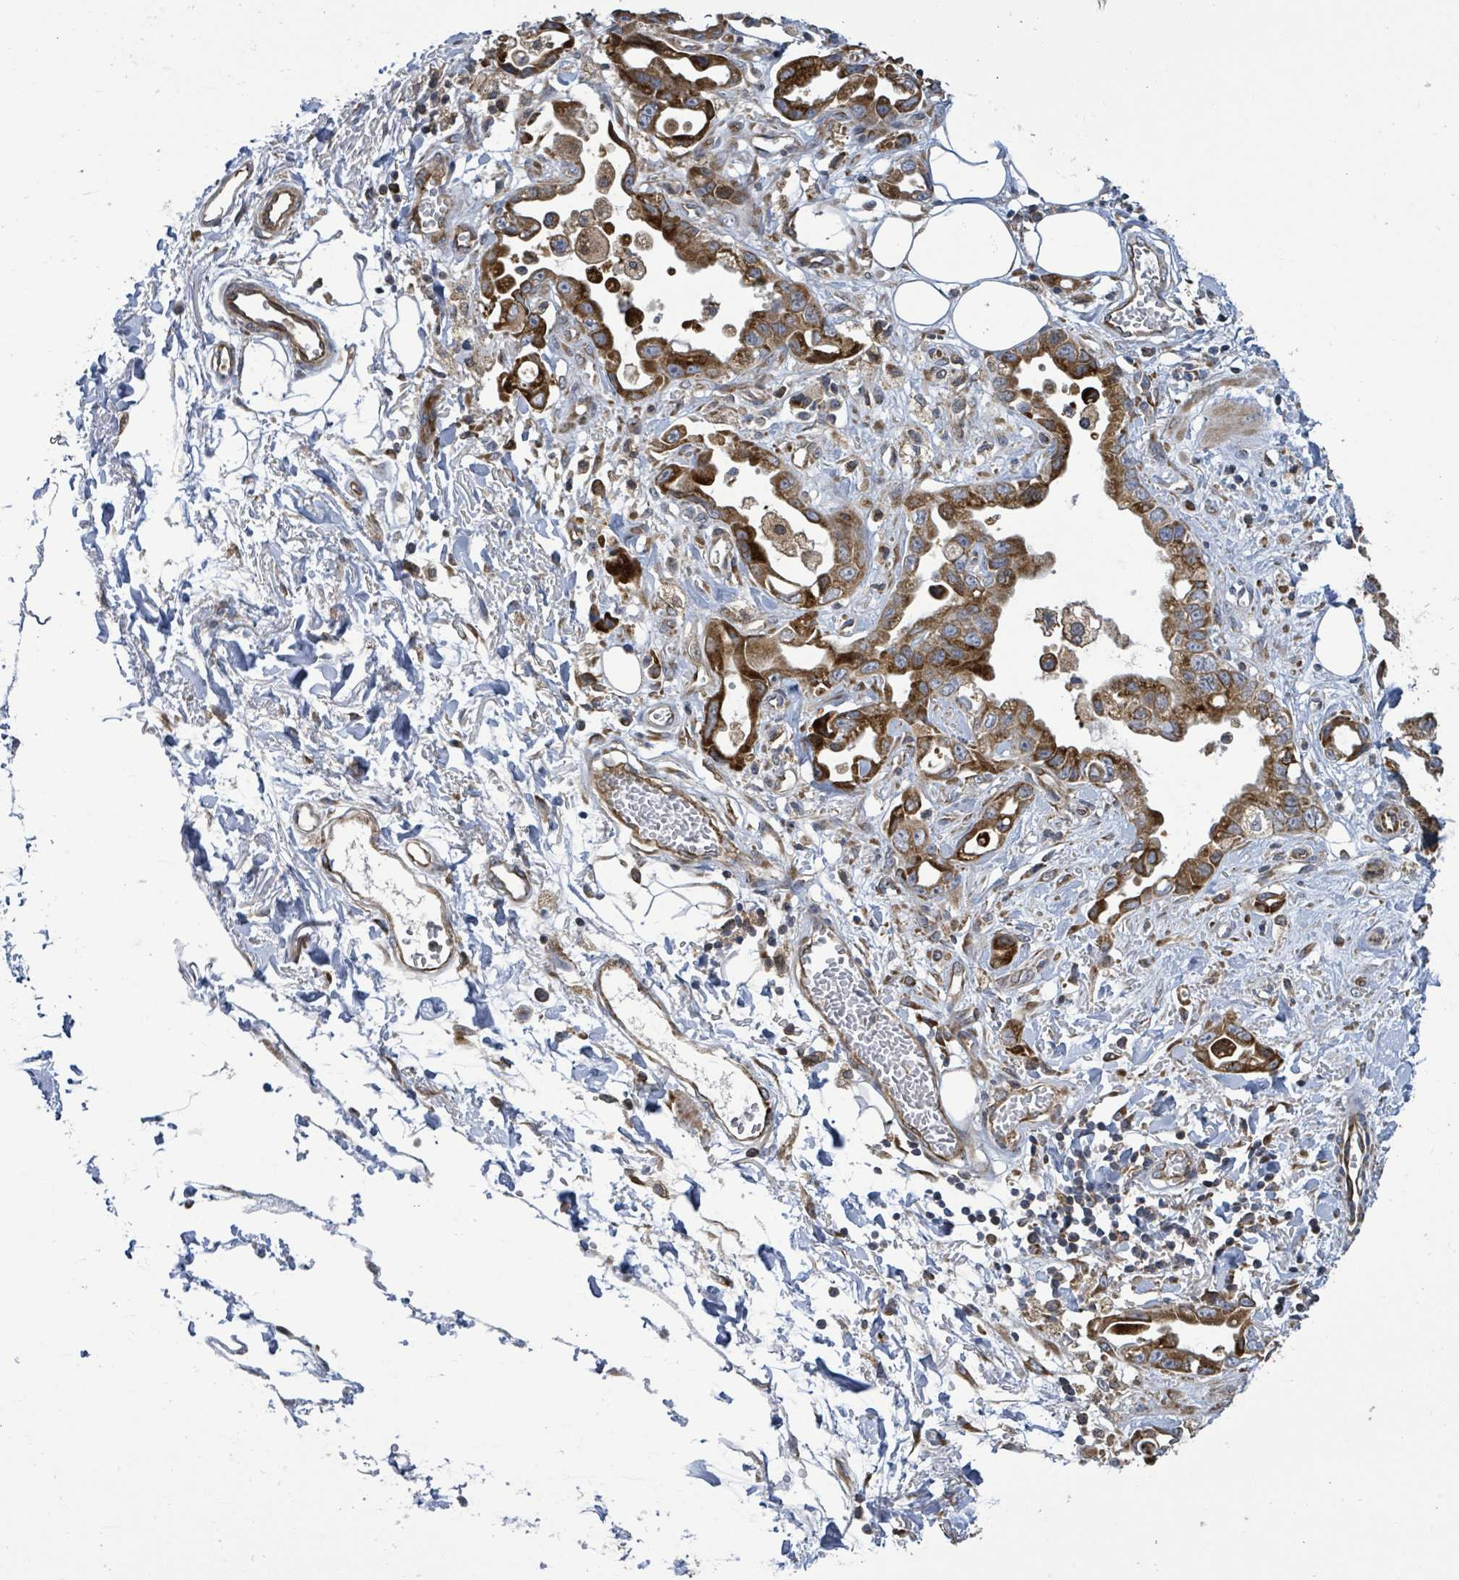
{"staining": {"intensity": "strong", "quantity": ">75%", "location": "cytoplasmic/membranous"}, "tissue": "stomach cancer", "cell_type": "Tumor cells", "image_type": "cancer", "snomed": [{"axis": "morphology", "description": "Adenocarcinoma, NOS"}, {"axis": "topography", "description": "Stomach"}], "caption": "Immunohistochemistry image of neoplastic tissue: stomach cancer stained using IHC shows high levels of strong protein expression localized specifically in the cytoplasmic/membranous of tumor cells, appearing as a cytoplasmic/membranous brown color.", "gene": "NOMO1", "patient": {"sex": "male", "age": 55}}